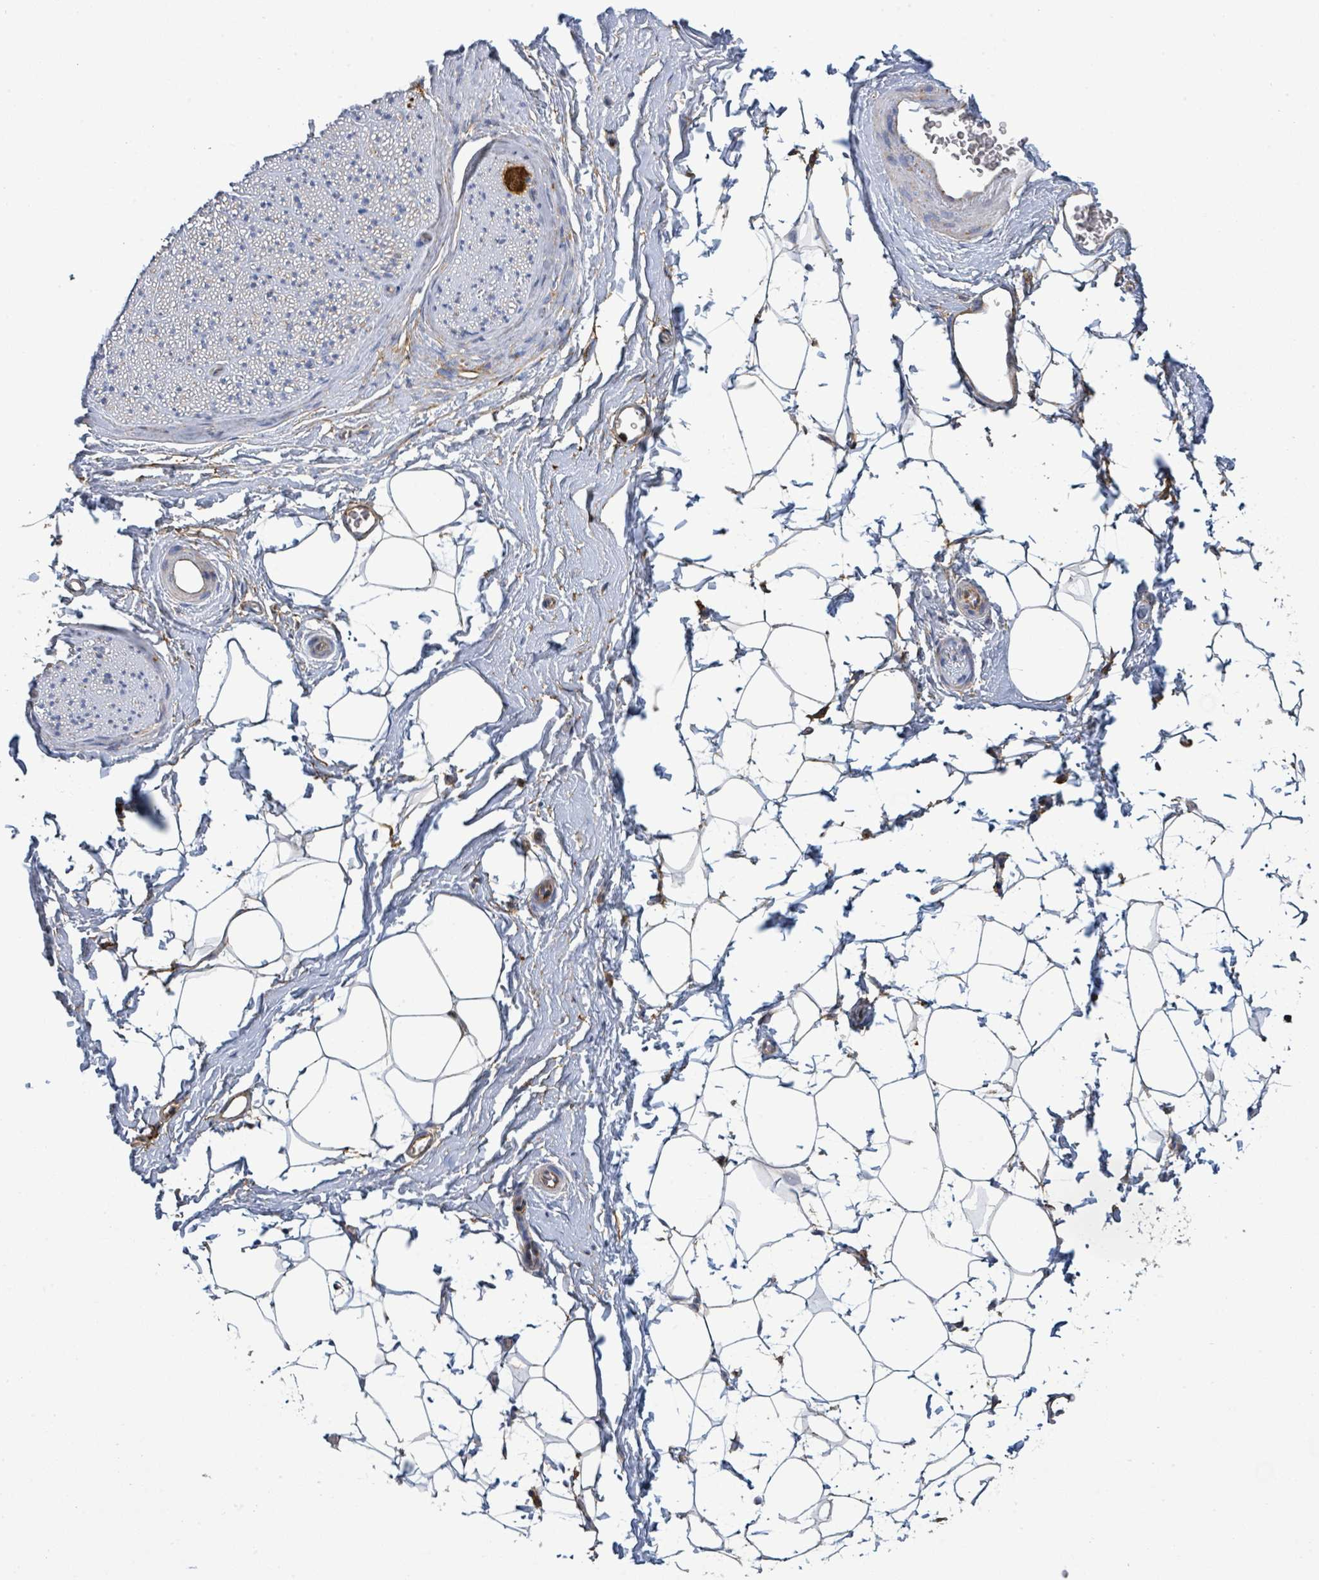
{"staining": {"intensity": "negative", "quantity": "none", "location": "none"}, "tissue": "adipose tissue", "cell_type": "Adipocytes", "image_type": "normal", "snomed": [{"axis": "morphology", "description": "Normal tissue, NOS"}, {"axis": "morphology", "description": "Adenocarcinoma, High grade"}, {"axis": "topography", "description": "Prostate"}, {"axis": "topography", "description": "Peripheral nerve tissue"}], "caption": "IHC image of normal adipose tissue stained for a protein (brown), which exhibits no expression in adipocytes.", "gene": "EGFL7", "patient": {"sex": "male", "age": 68}}